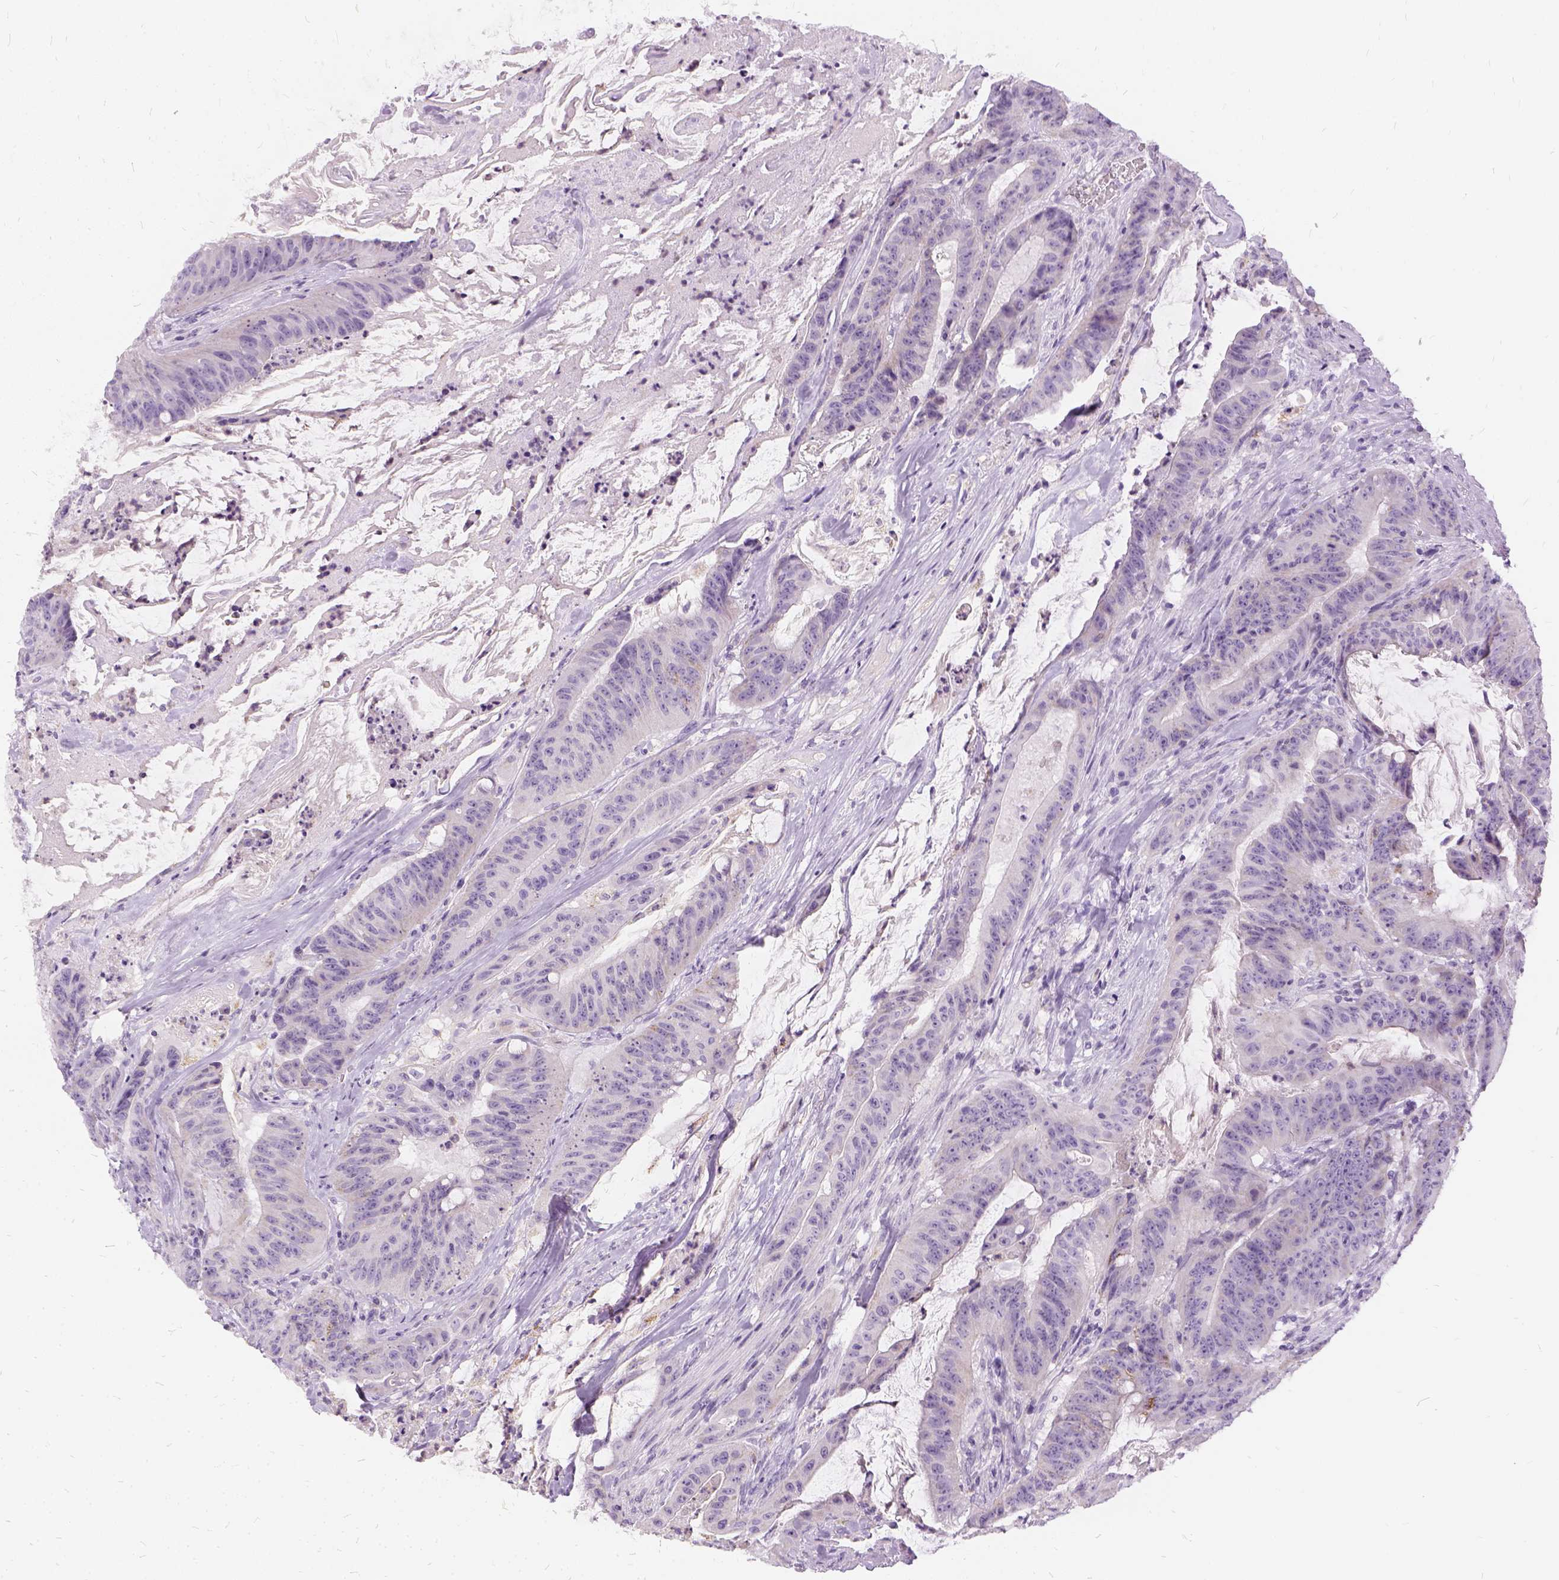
{"staining": {"intensity": "negative", "quantity": "none", "location": "none"}, "tissue": "colorectal cancer", "cell_type": "Tumor cells", "image_type": "cancer", "snomed": [{"axis": "morphology", "description": "Adenocarcinoma, NOS"}, {"axis": "topography", "description": "Colon"}], "caption": "Tumor cells show no significant staining in adenocarcinoma (colorectal).", "gene": "FDX1", "patient": {"sex": "male", "age": 33}}